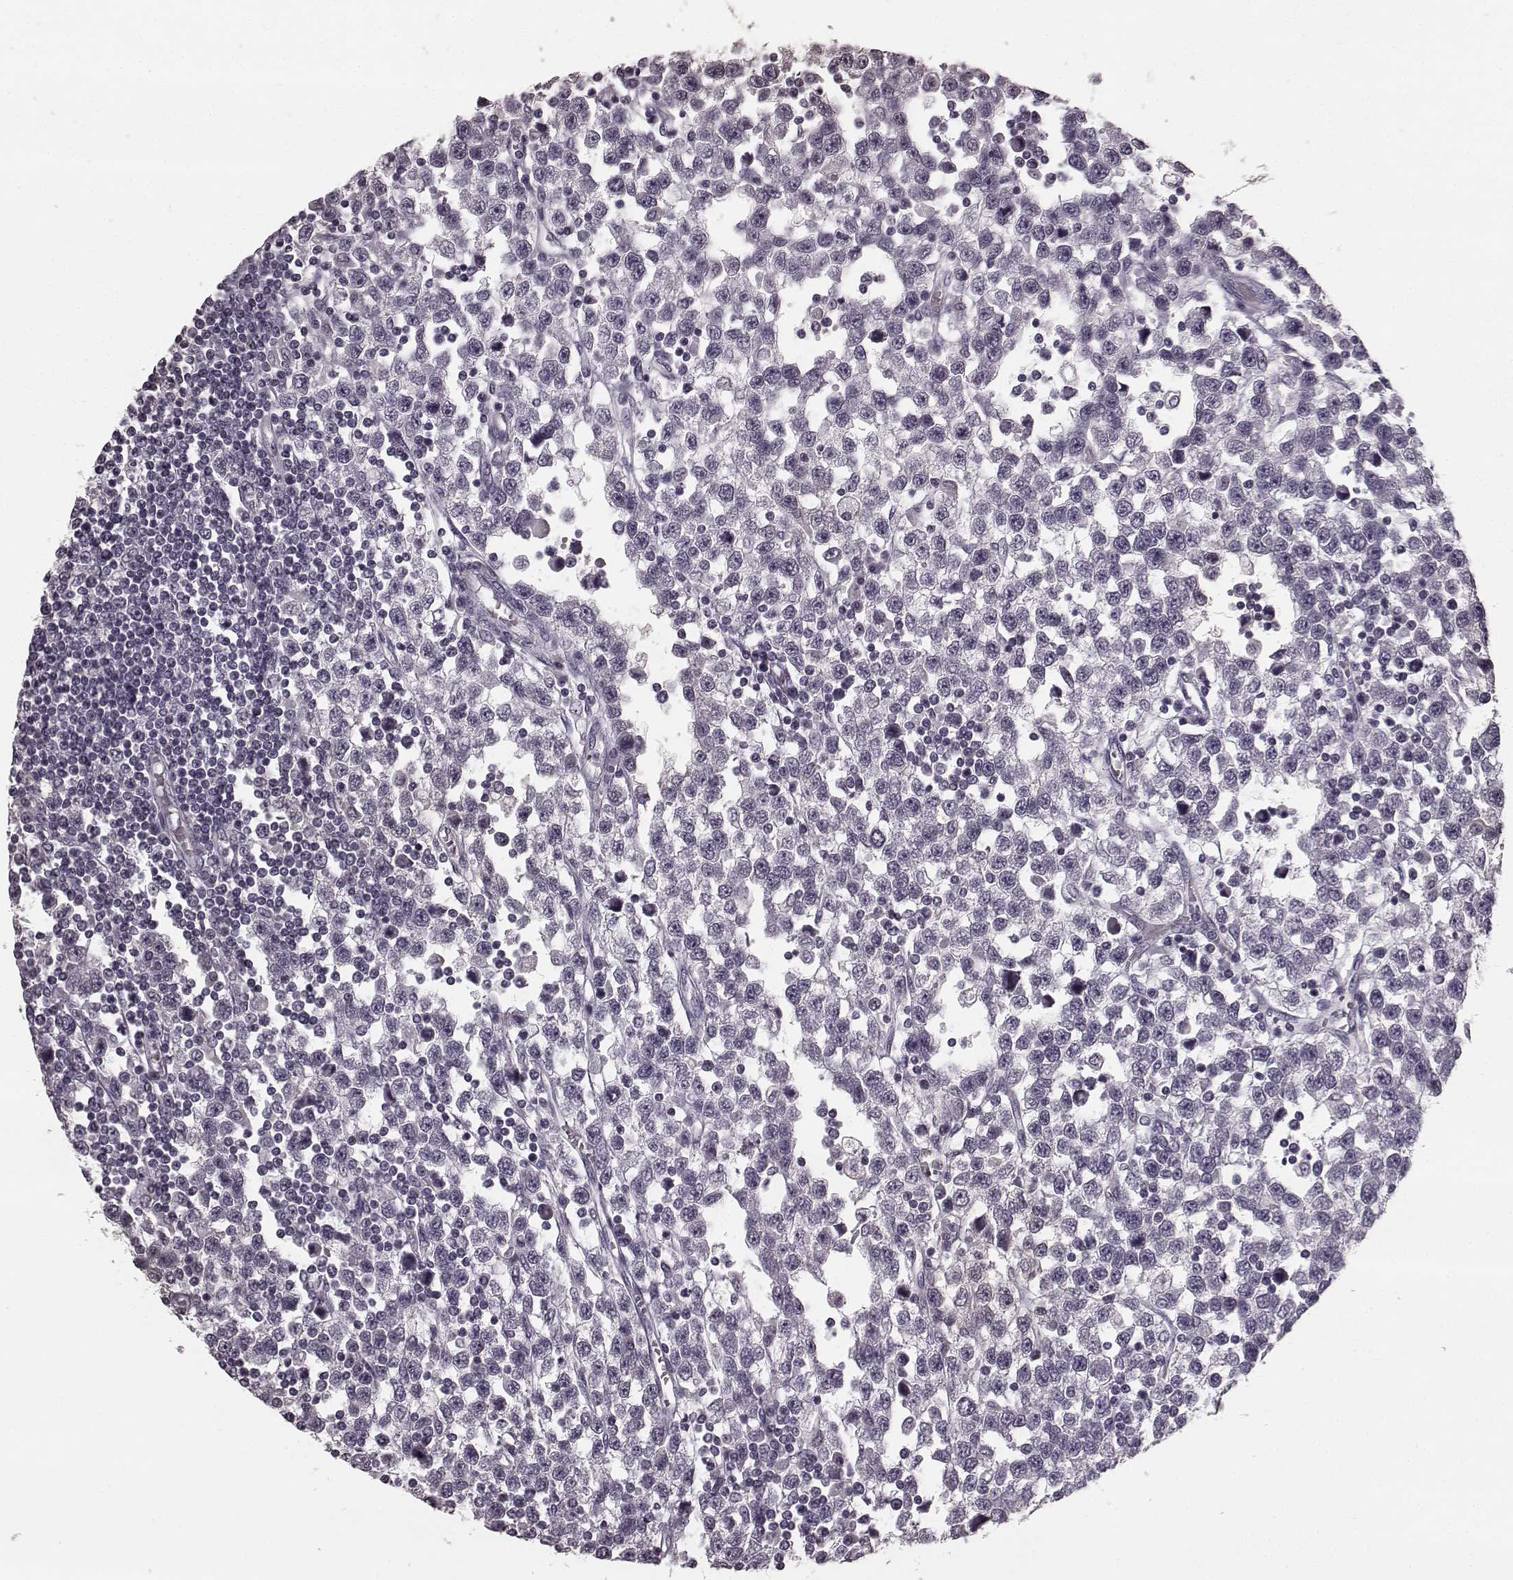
{"staining": {"intensity": "negative", "quantity": "none", "location": "none"}, "tissue": "testis cancer", "cell_type": "Tumor cells", "image_type": "cancer", "snomed": [{"axis": "morphology", "description": "Seminoma, NOS"}, {"axis": "topography", "description": "Testis"}], "caption": "An immunohistochemistry (IHC) histopathology image of testis cancer (seminoma) is shown. There is no staining in tumor cells of testis cancer (seminoma).", "gene": "RIT2", "patient": {"sex": "male", "age": 34}}